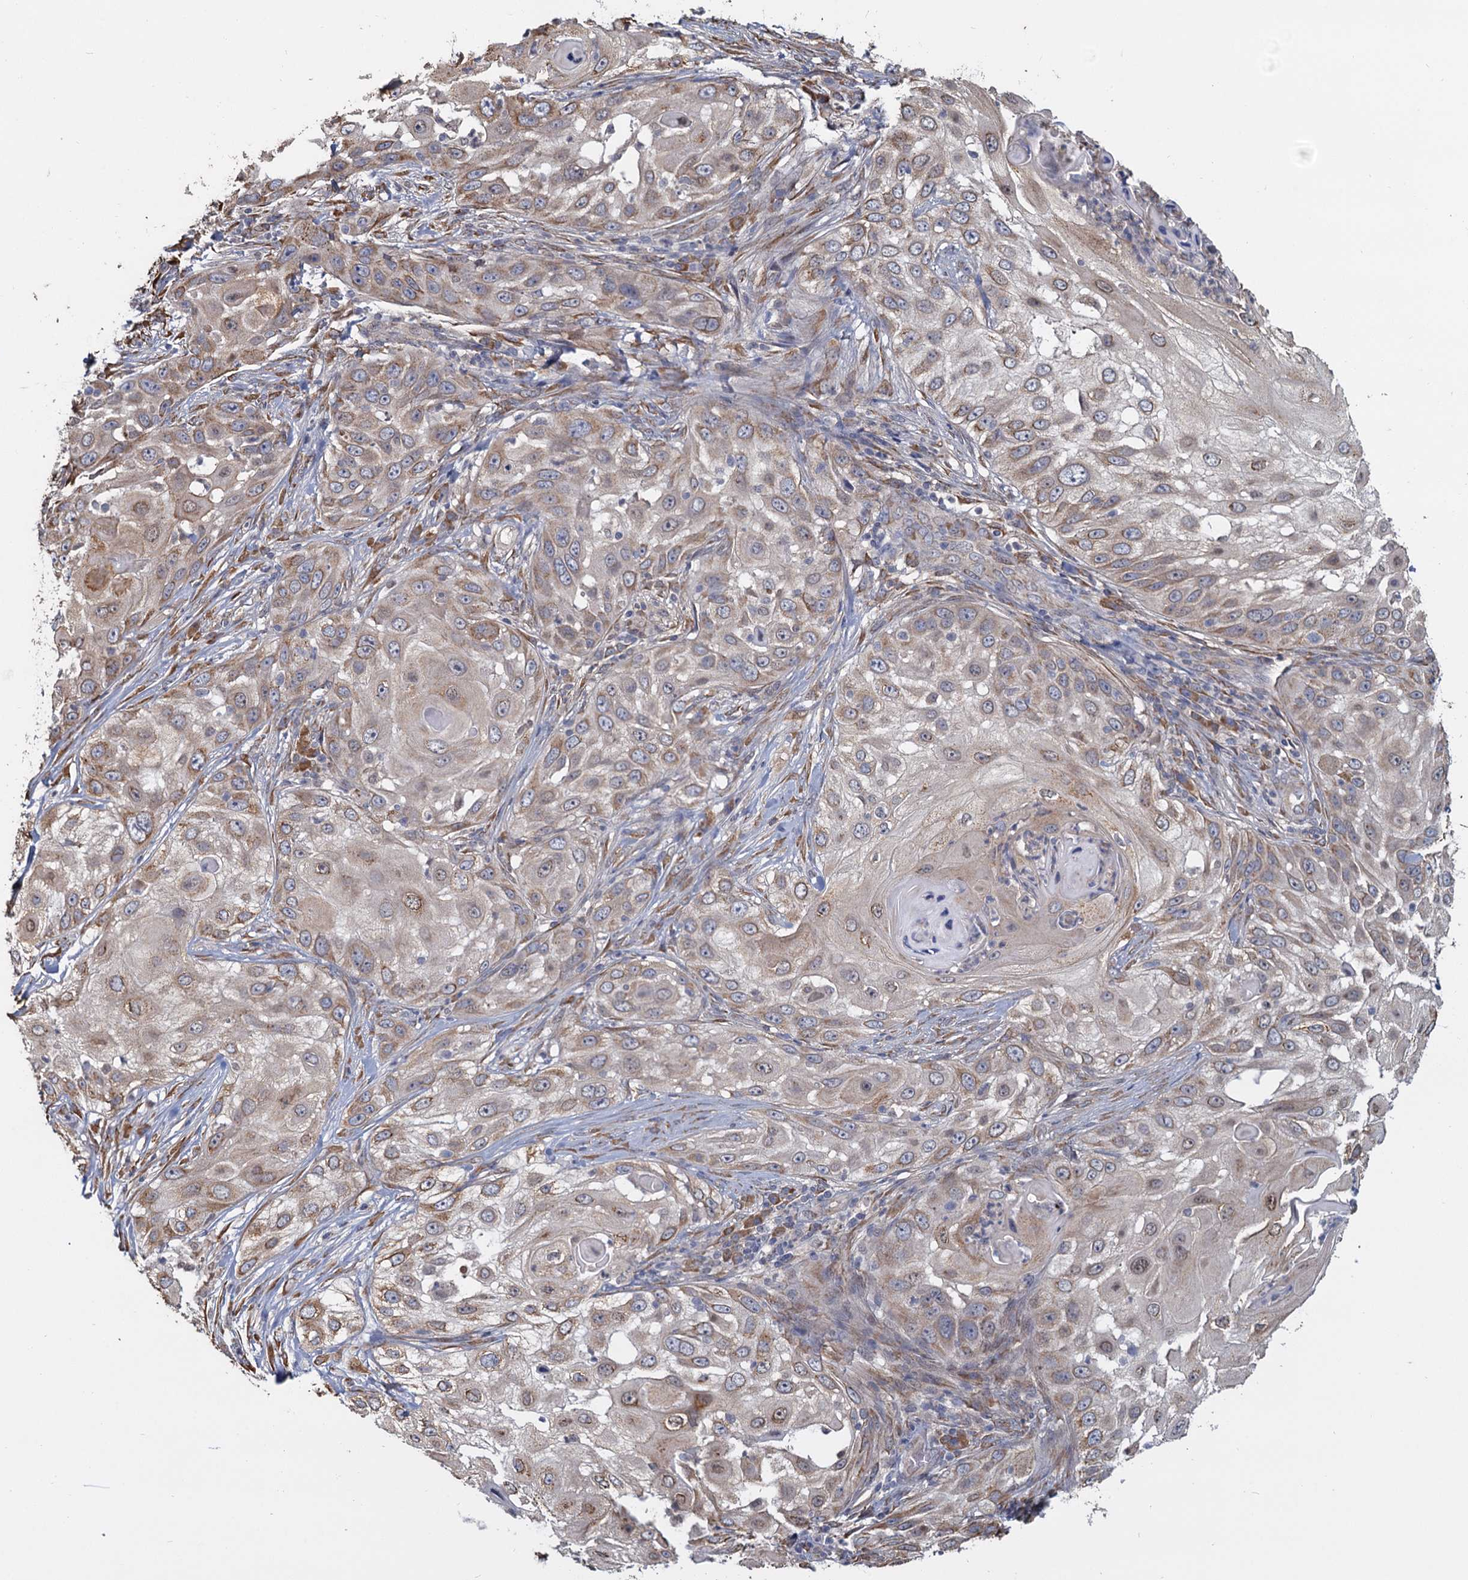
{"staining": {"intensity": "weak", "quantity": ">75%", "location": "cytoplasmic/membranous"}, "tissue": "skin cancer", "cell_type": "Tumor cells", "image_type": "cancer", "snomed": [{"axis": "morphology", "description": "Squamous cell carcinoma, NOS"}, {"axis": "topography", "description": "Skin"}], "caption": "Protein staining shows weak cytoplasmic/membranous staining in about >75% of tumor cells in skin squamous cell carcinoma.", "gene": "LRRC51", "patient": {"sex": "female", "age": 44}}